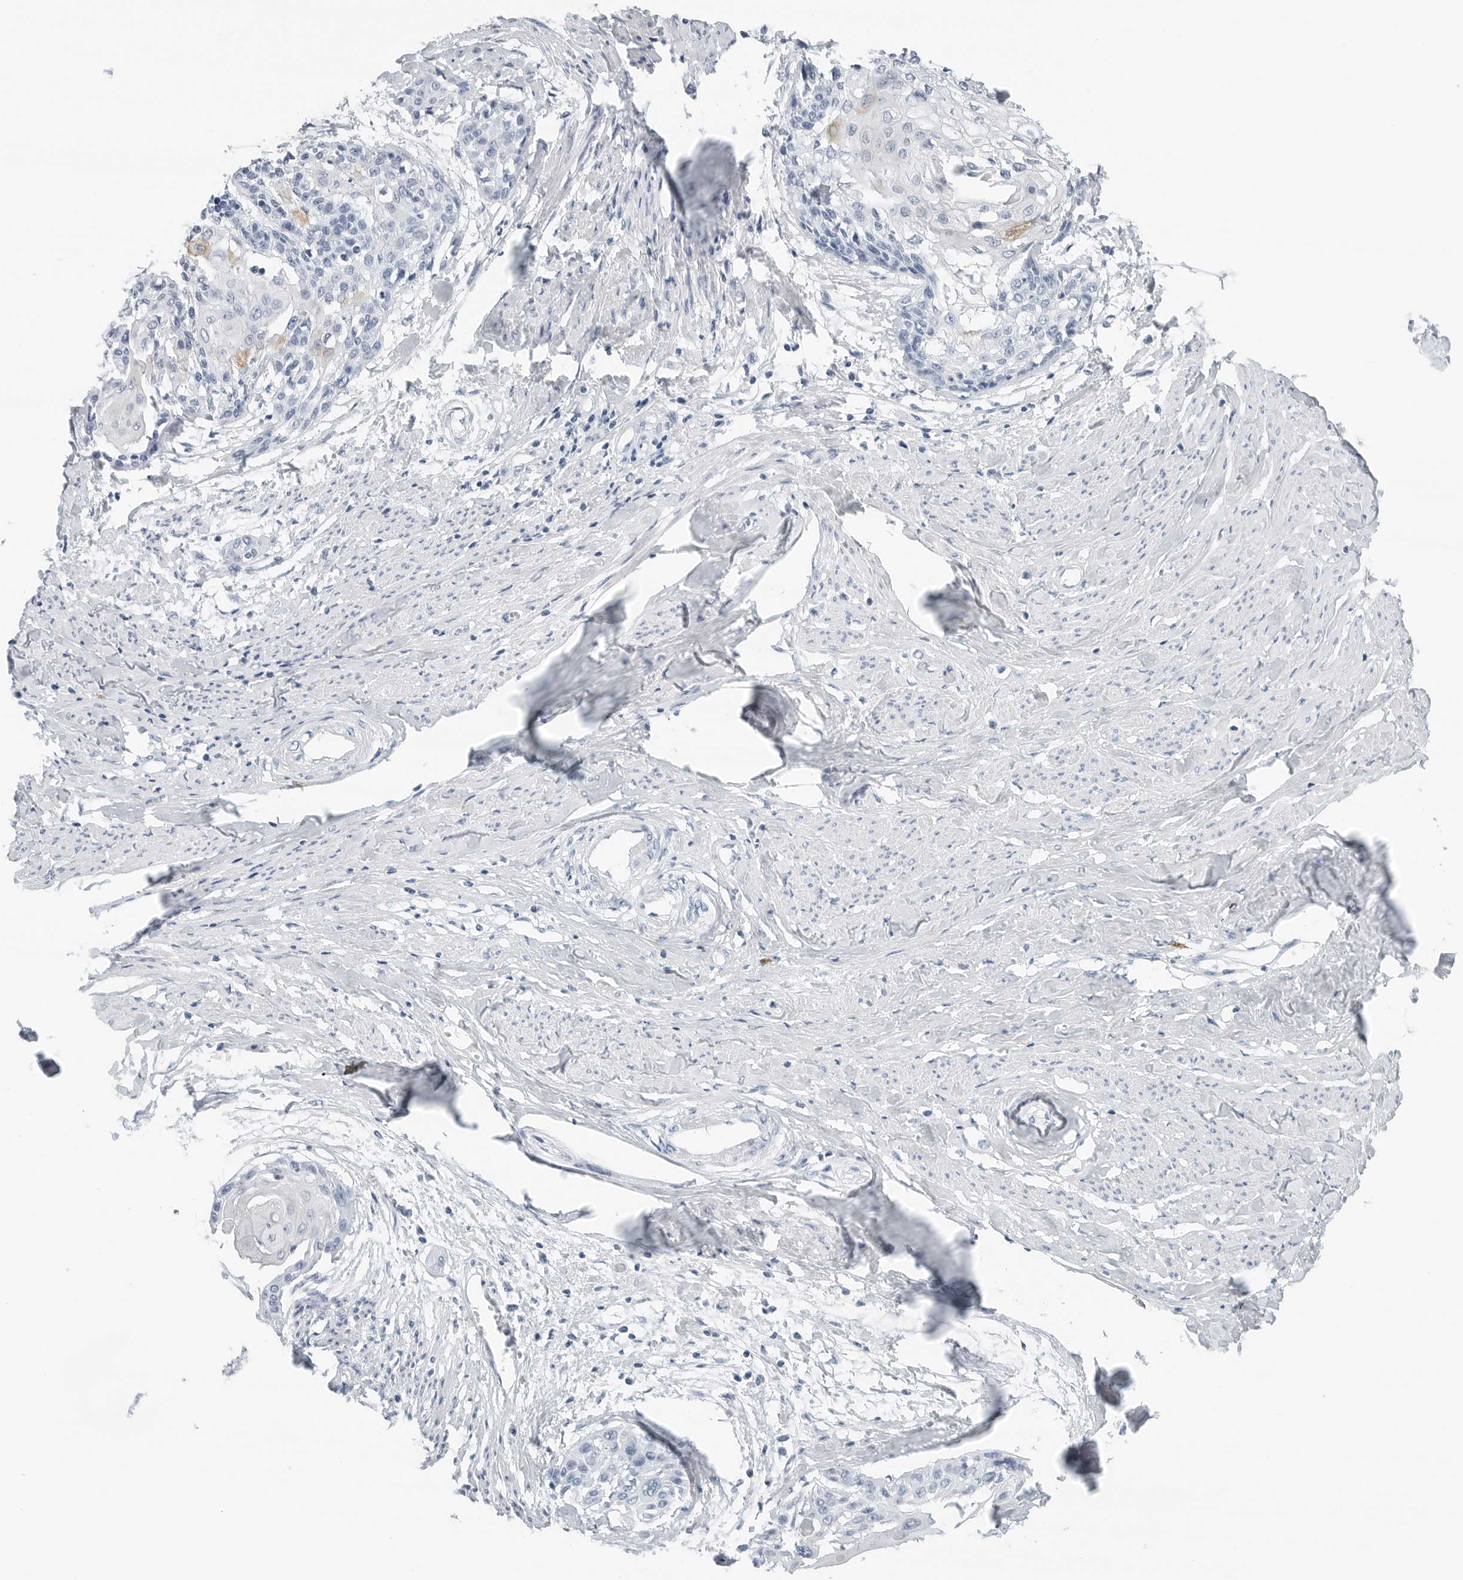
{"staining": {"intensity": "negative", "quantity": "none", "location": "none"}, "tissue": "cervical cancer", "cell_type": "Tumor cells", "image_type": "cancer", "snomed": [{"axis": "morphology", "description": "Squamous cell carcinoma, NOS"}, {"axis": "topography", "description": "Cervix"}], "caption": "Immunohistochemical staining of human cervical cancer displays no significant positivity in tumor cells.", "gene": "SLPI", "patient": {"sex": "female", "age": 57}}